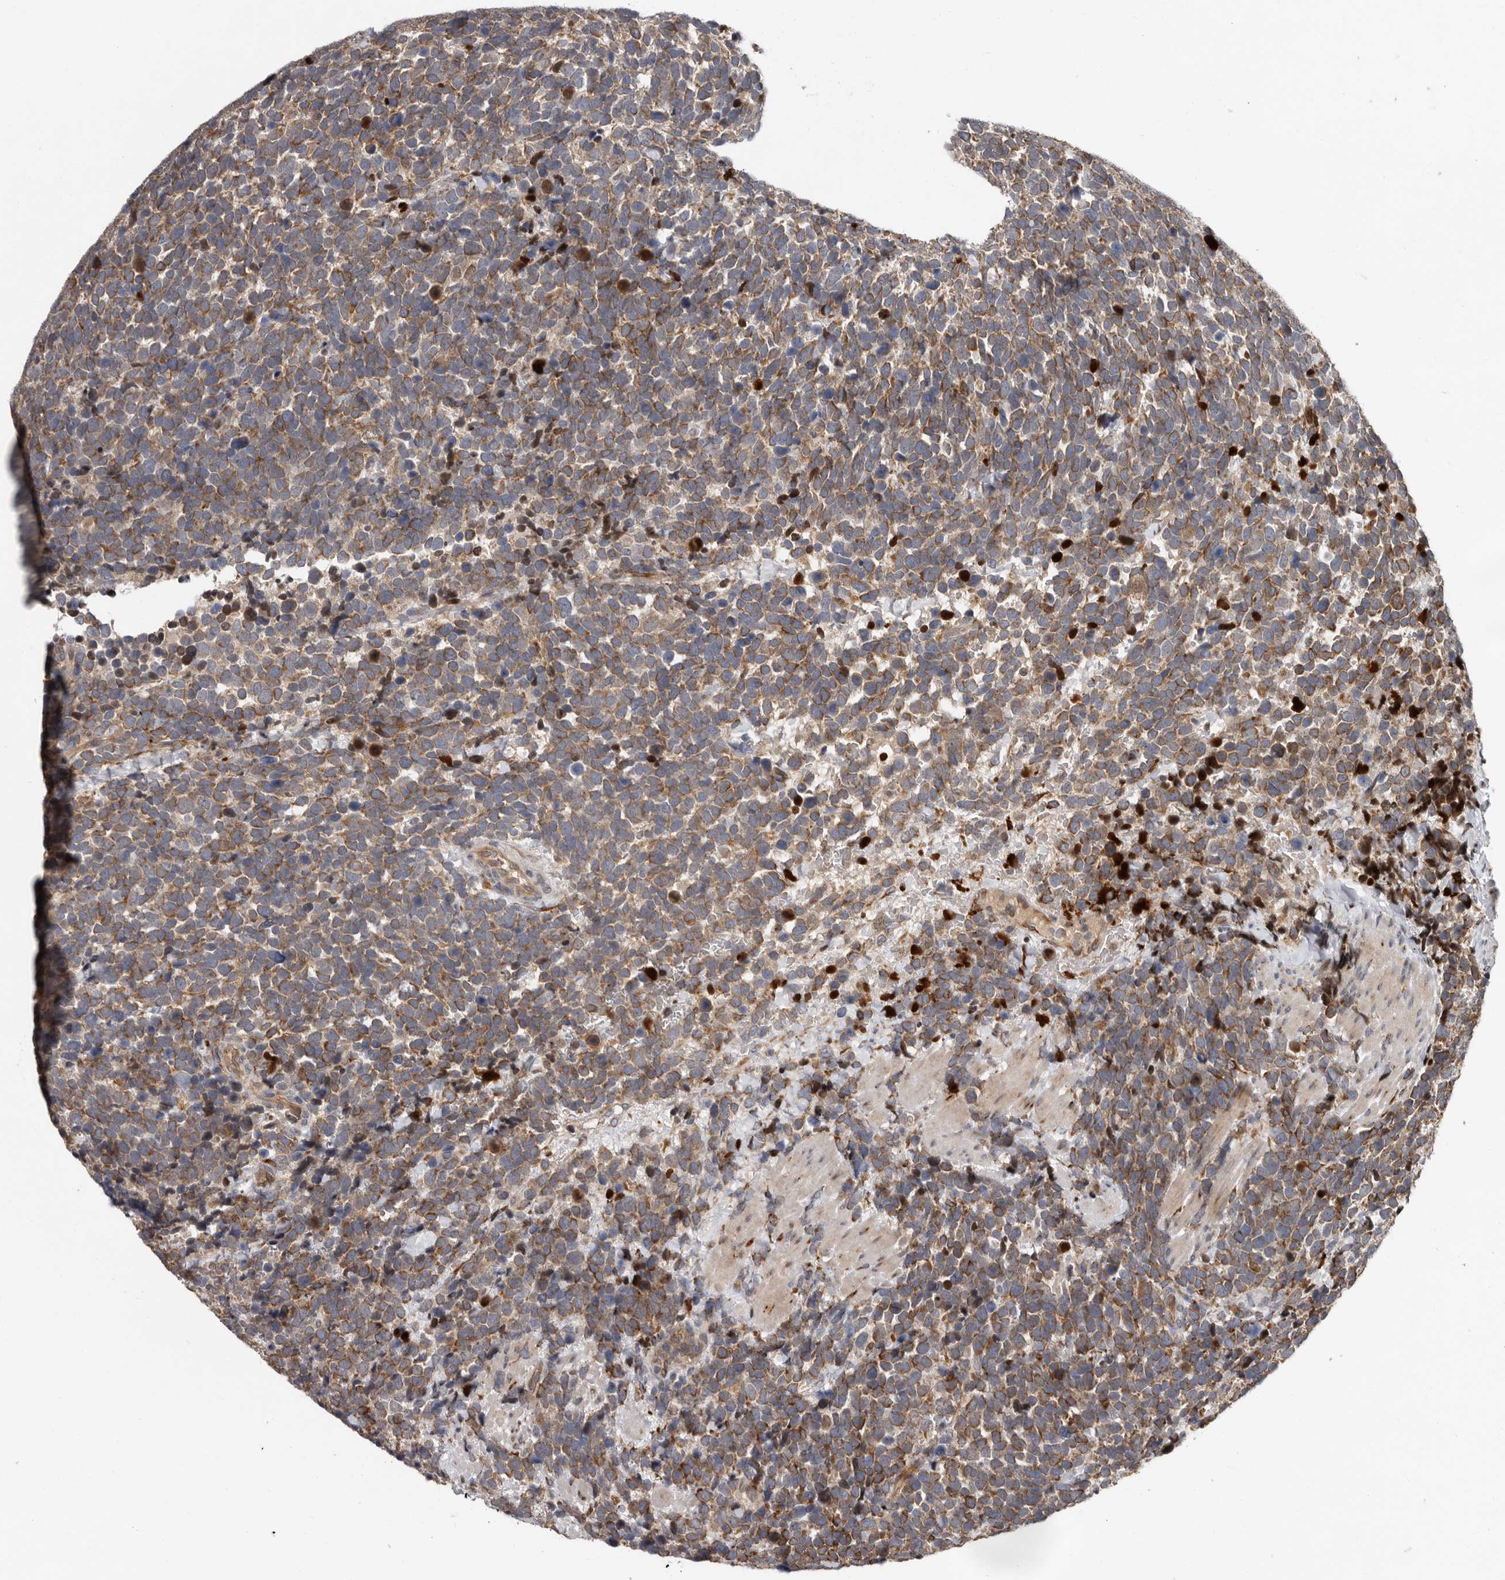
{"staining": {"intensity": "moderate", "quantity": ">75%", "location": "cytoplasmic/membranous"}, "tissue": "urothelial cancer", "cell_type": "Tumor cells", "image_type": "cancer", "snomed": [{"axis": "morphology", "description": "Urothelial carcinoma, High grade"}, {"axis": "topography", "description": "Urinary bladder"}], "caption": "Immunohistochemistry (IHC) (DAB (3,3'-diaminobenzidine)) staining of urothelial cancer shows moderate cytoplasmic/membranous protein expression in approximately >75% of tumor cells.", "gene": "MTF1", "patient": {"sex": "female", "age": 82}}